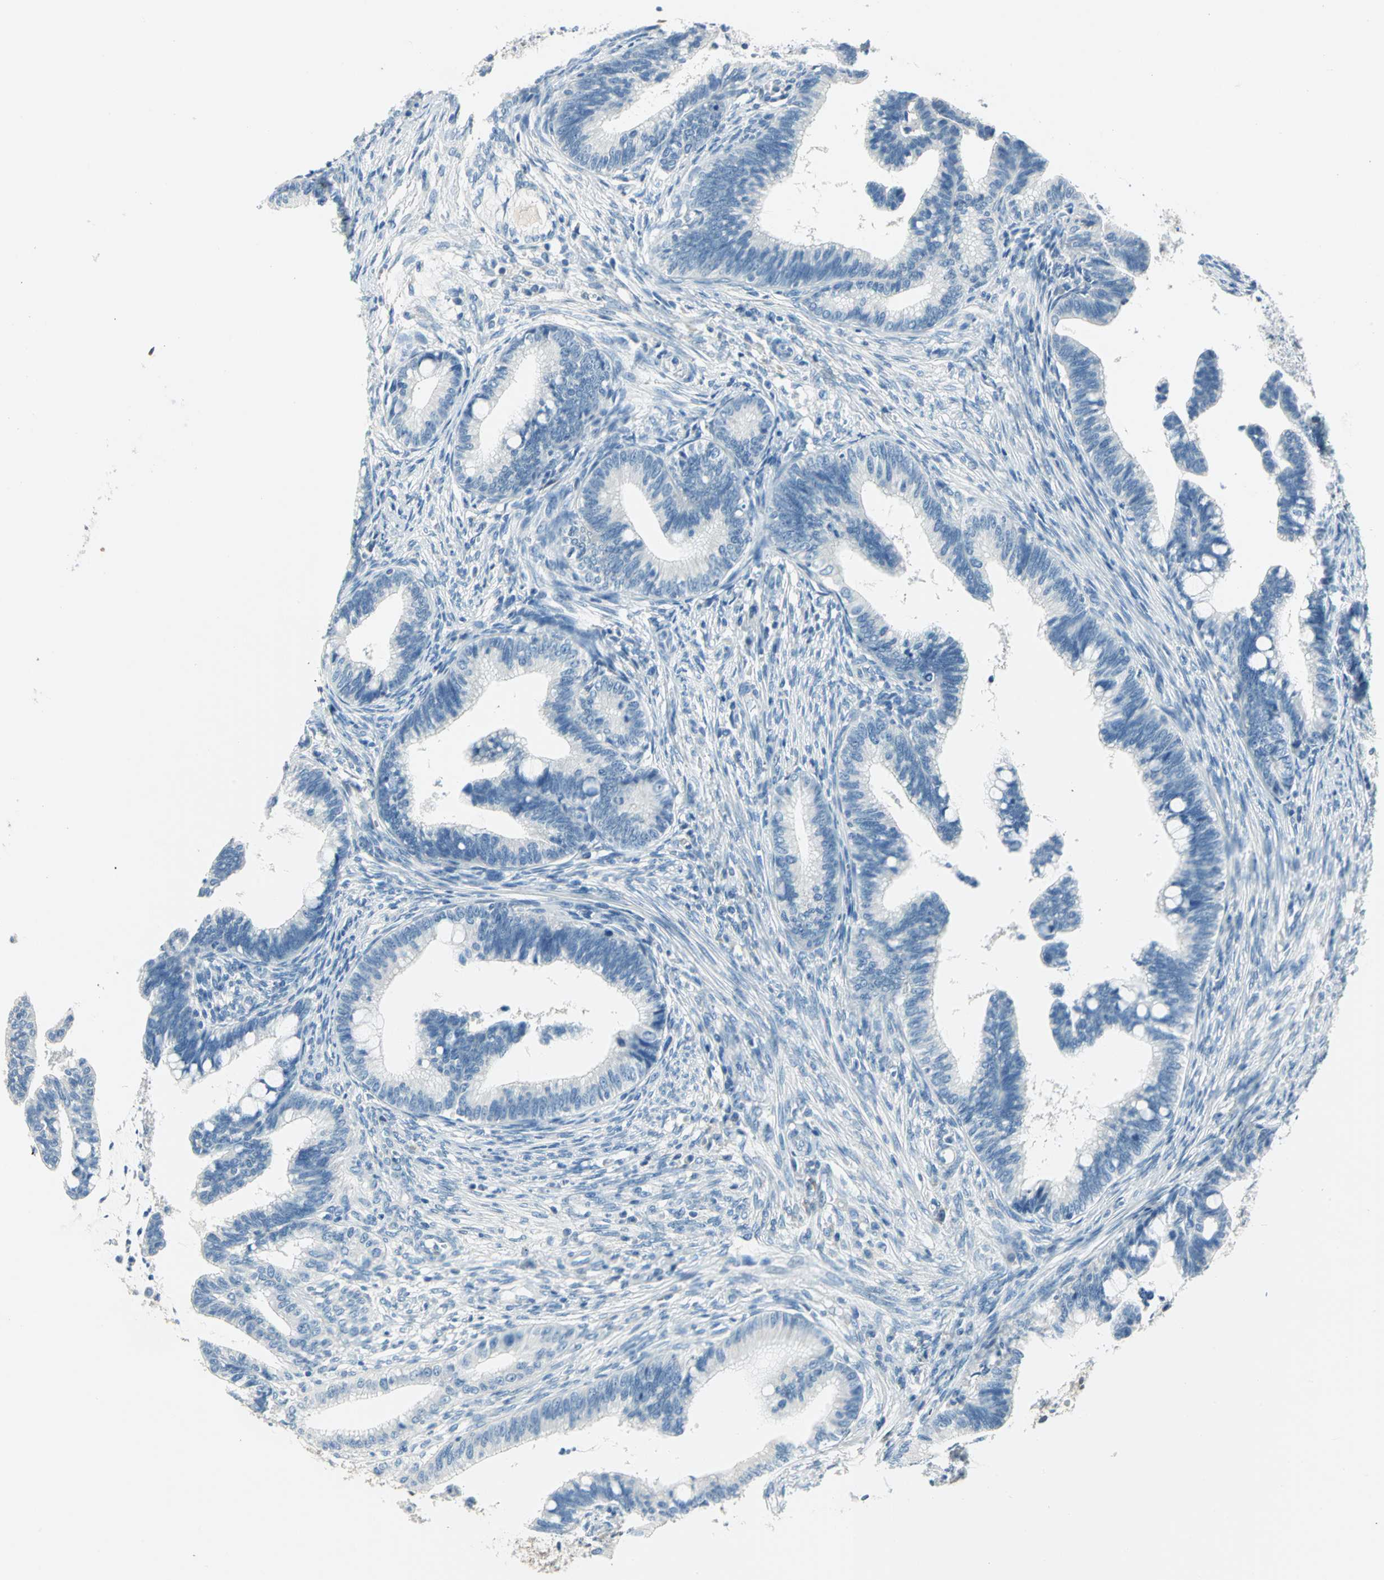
{"staining": {"intensity": "negative", "quantity": "none", "location": "none"}, "tissue": "cervical cancer", "cell_type": "Tumor cells", "image_type": "cancer", "snomed": [{"axis": "morphology", "description": "Adenocarcinoma, NOS"}, {"axis": "topography", "description": "Cervix"}], "caption": "The micrograph shows no staining of tumor cells in adenocarcinoma (cervical).", "gene": "UCHL1", "patient": {"sex": "female", "age": 36}}